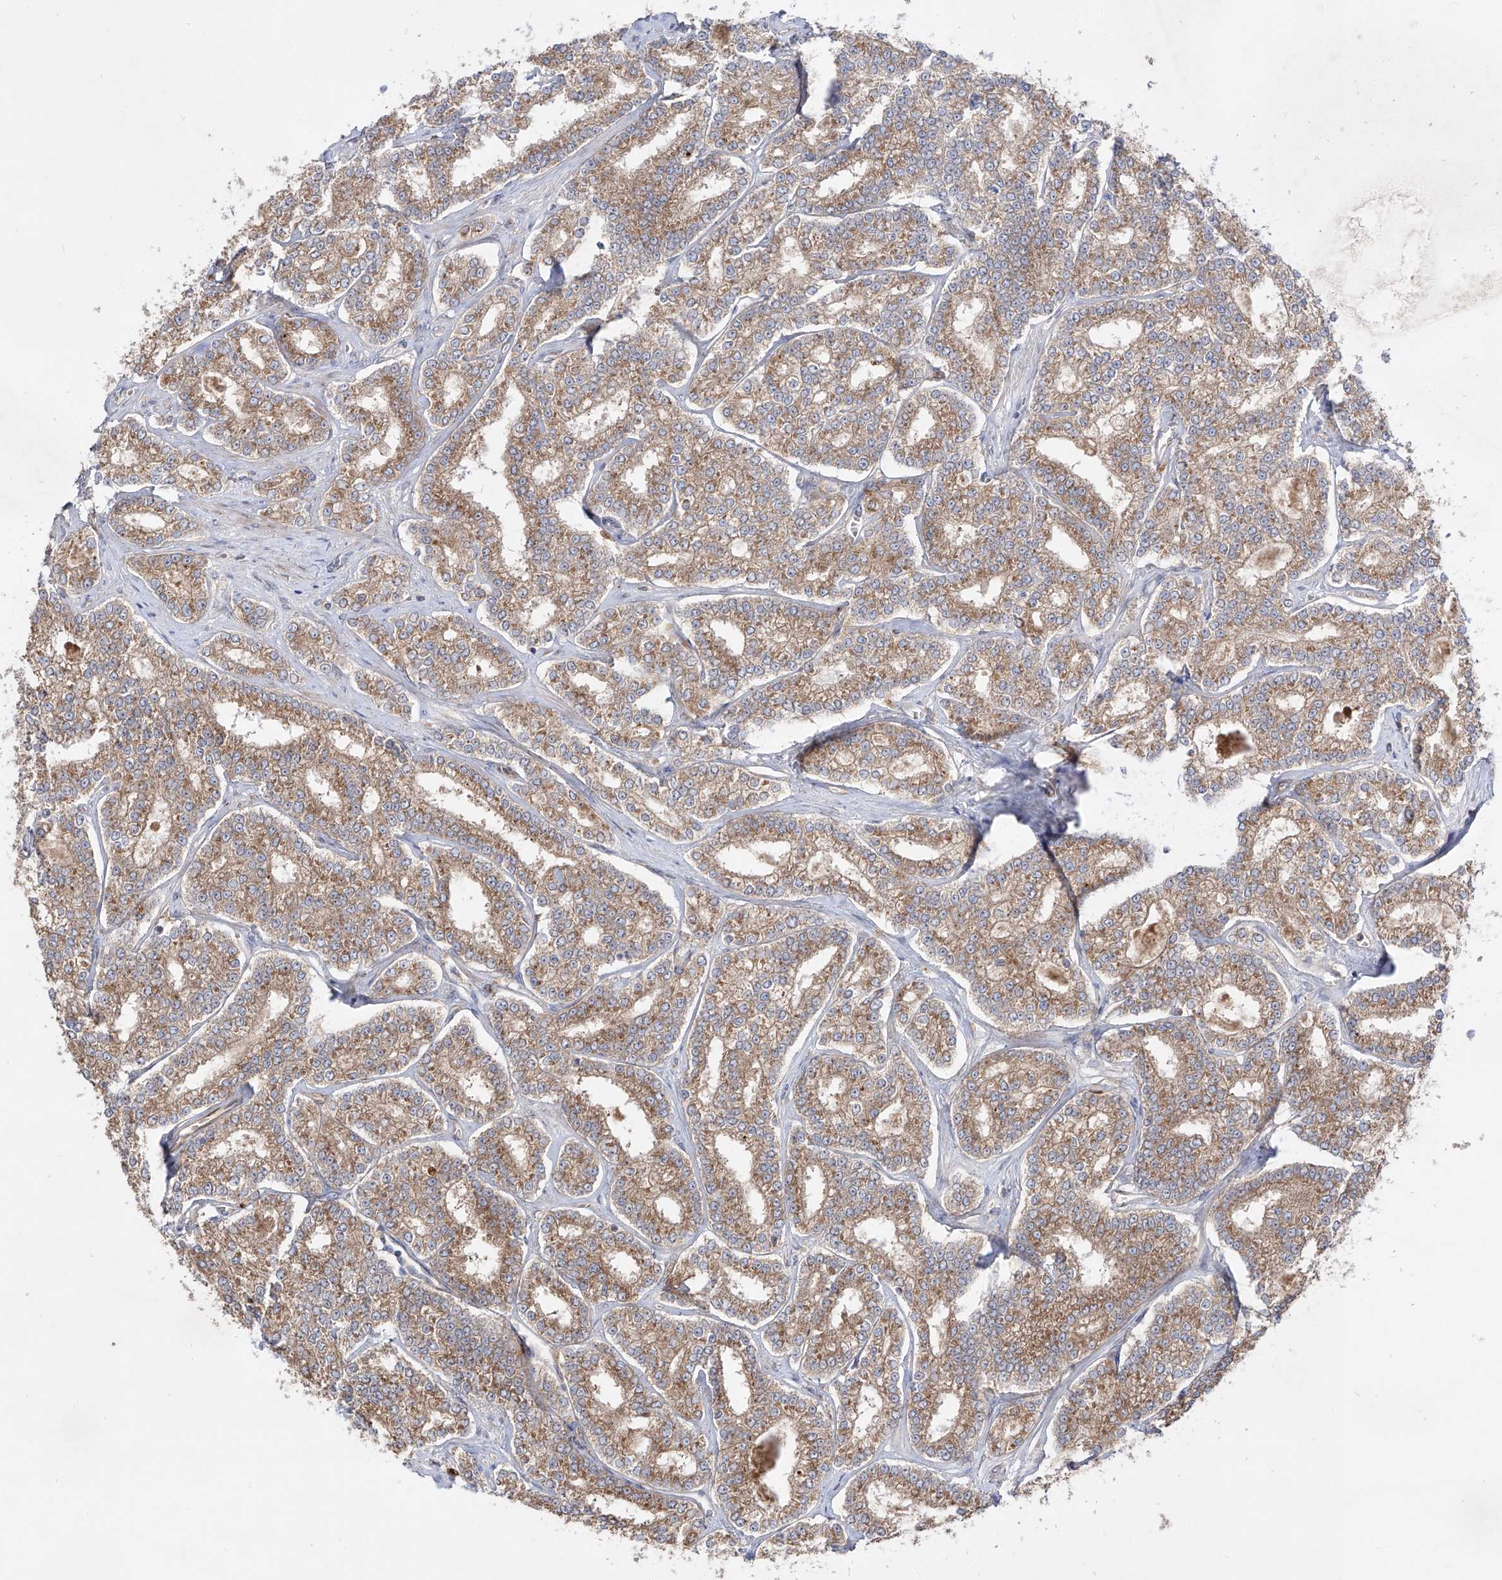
{"staining": {"intensity": "moderate", "quantity": ">75%", "location": "cytoplasmic/membranous"}, "tissue": "prostate cancer", "cell_type": "Tumor cells", "image_type": "cancer", "snomed": [{"axis": "morphology", "description": "Normal tissue, NOS"}, {"axis": "morphology", "description": "Adenocarcinoma, High grade"}, {"axis": "topography", "description": "Prostate"}], "caption": "DAB immunohistochemical staining of human high-grade adenocarcinoma (prostate) demonstrates moderate cytoplasmic/membranous protein staining in about >75% of tumor cells.", "gene": "YKT6", "patient": {"sex": "male", "age": 83}}